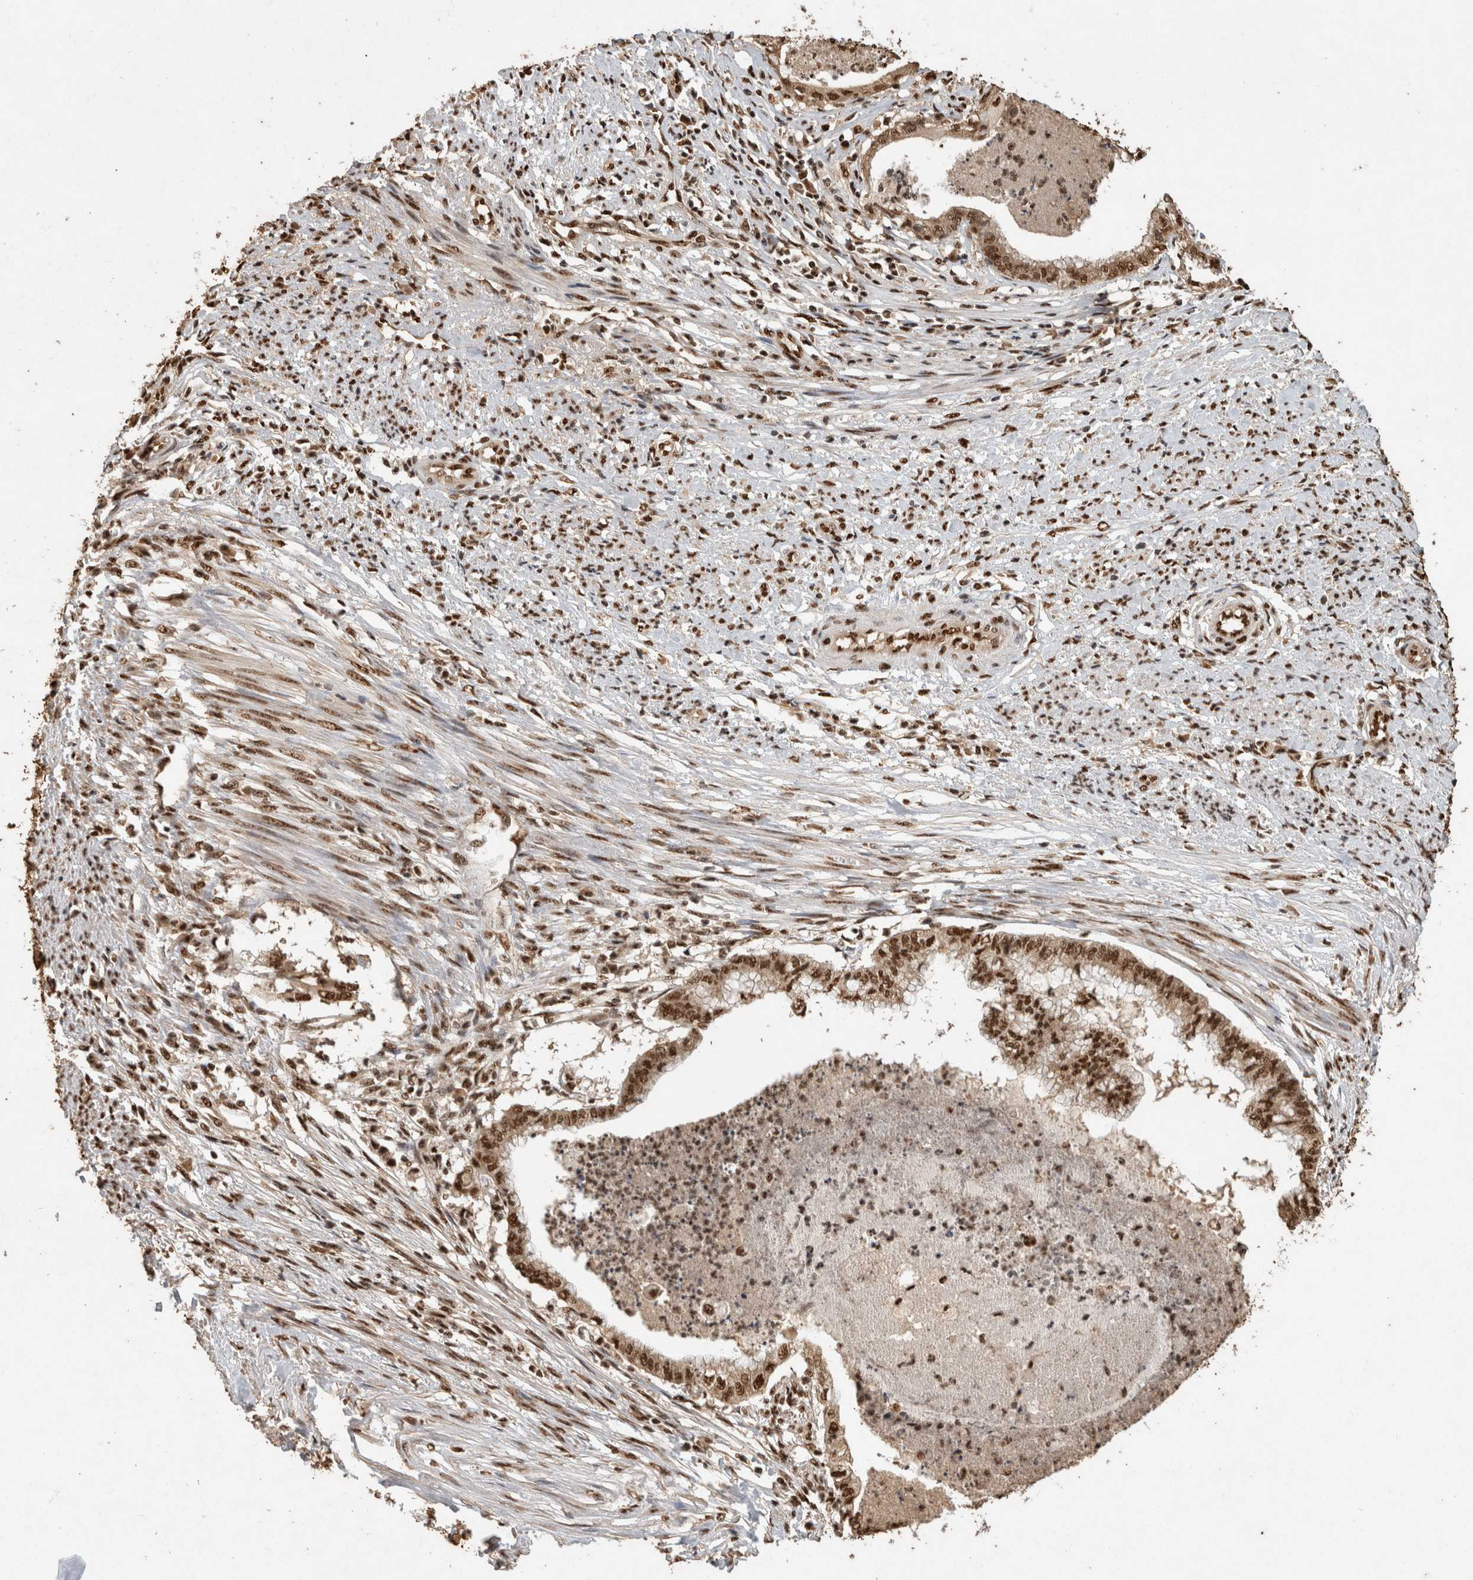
{"staining": {"intensity": "strong", "quantity": ">75%", "location": "nuclear"}, "tissue": "endometrial cancer", "cell_type": "Tumor cells", "image_type": "cancer", "snomed": [{"axis": "morphology", "description": "Necrosis, NOS"}, {"axis": "morphology", "description": "Adenocarcinoma, NOS"}, {"axis": "topography", "description": "Endometrium"}], "caption": "IHC (DAB) staining of human endometrial cancer (adenocarcinoma) demonstrates strong nuclear protein positivity in approximately >75% of tumor cells.", "gene": "RAD50", "patient": {"sex": "female", "age": 79}}